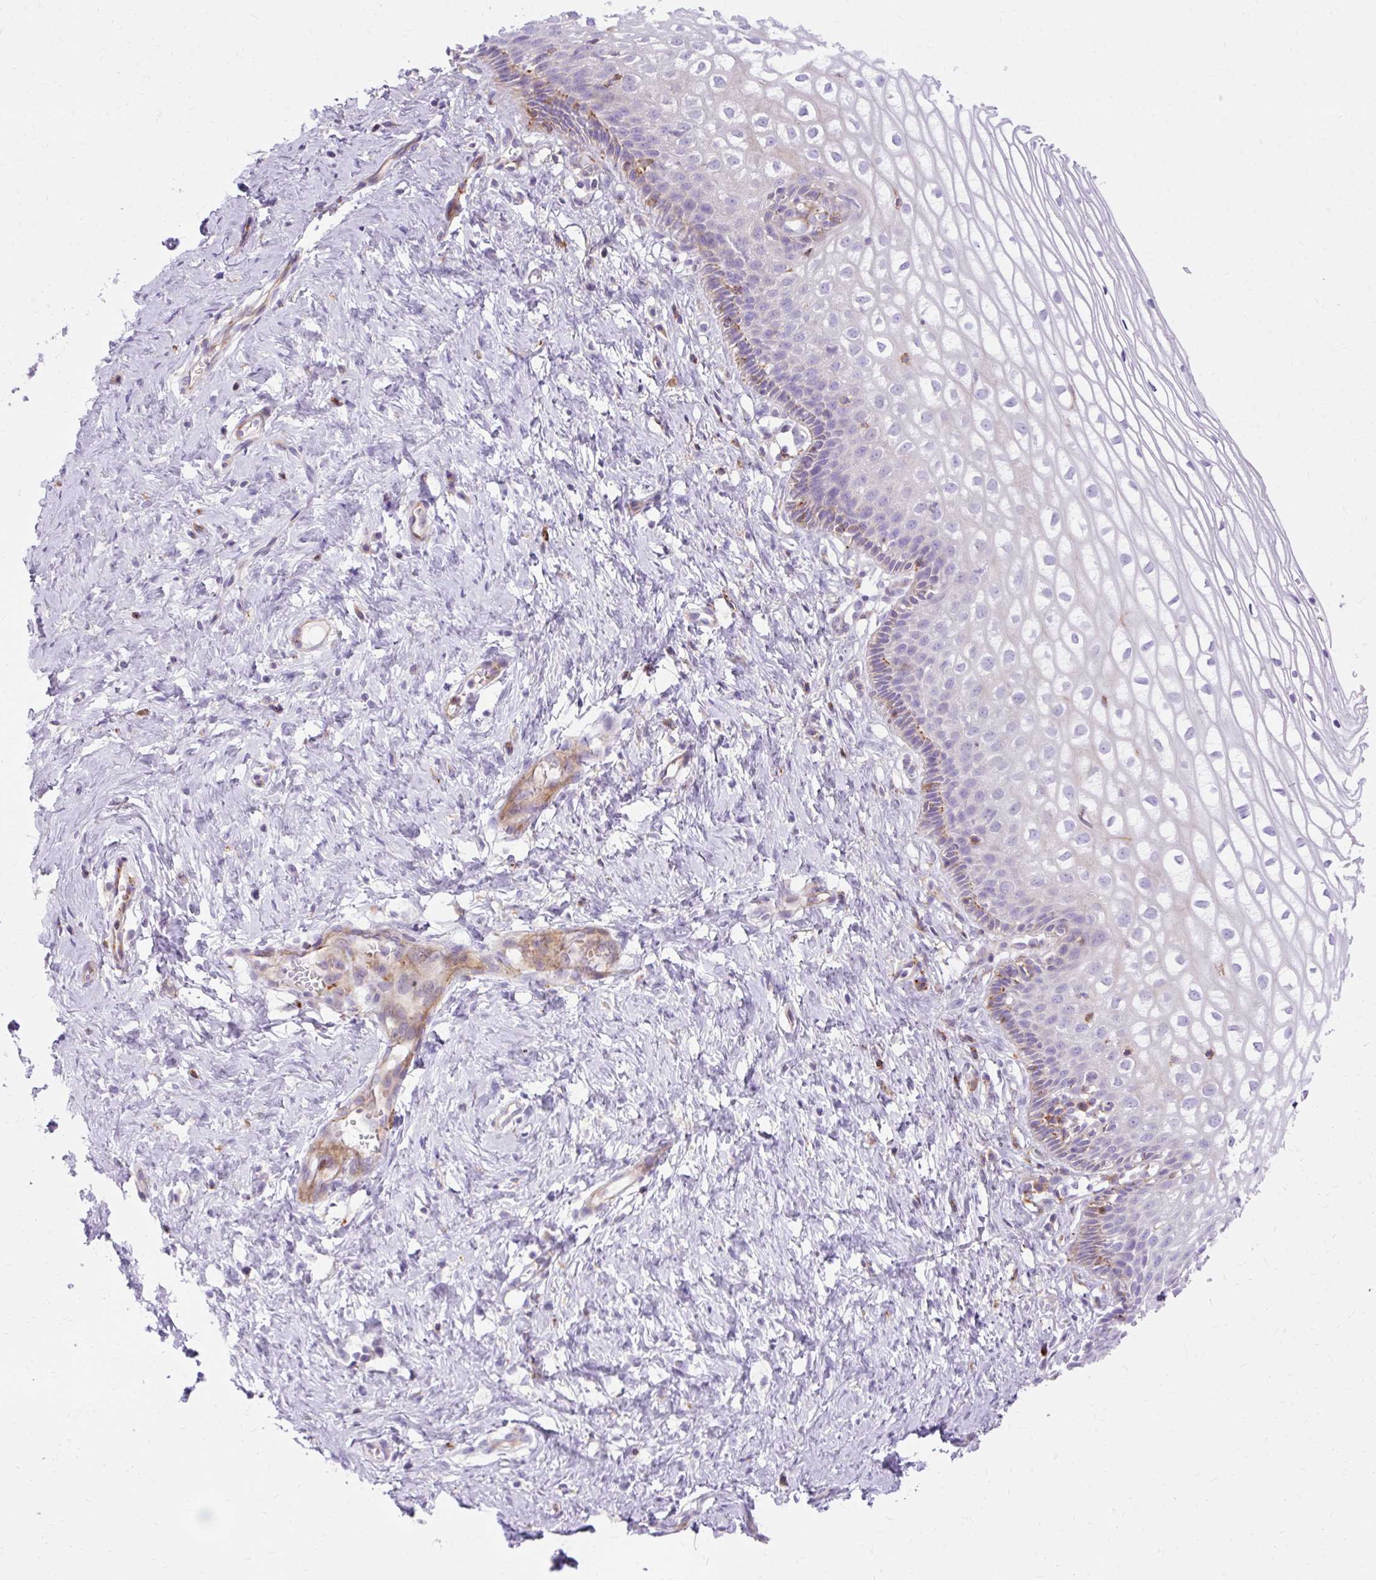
{"staining": {"intensity": "negative", "quantity": "none", "location": "none"}, "tissue": "cervix", "cell_type": "Glandular cells", "image_type": "normal", "snomed": [{"axis": "morphology", "description": "Normal tissue, NOS"}, {"axis": "topography", "description": "Cervix"}], "caption": "A high-resolution histopathology image shows immunohistochemistry (IHC) staining of normal cervix, which exhibits no significant expression in glandular cells.", "gene": "CORO7", "patient": {"sex": "female", "age": 36}}